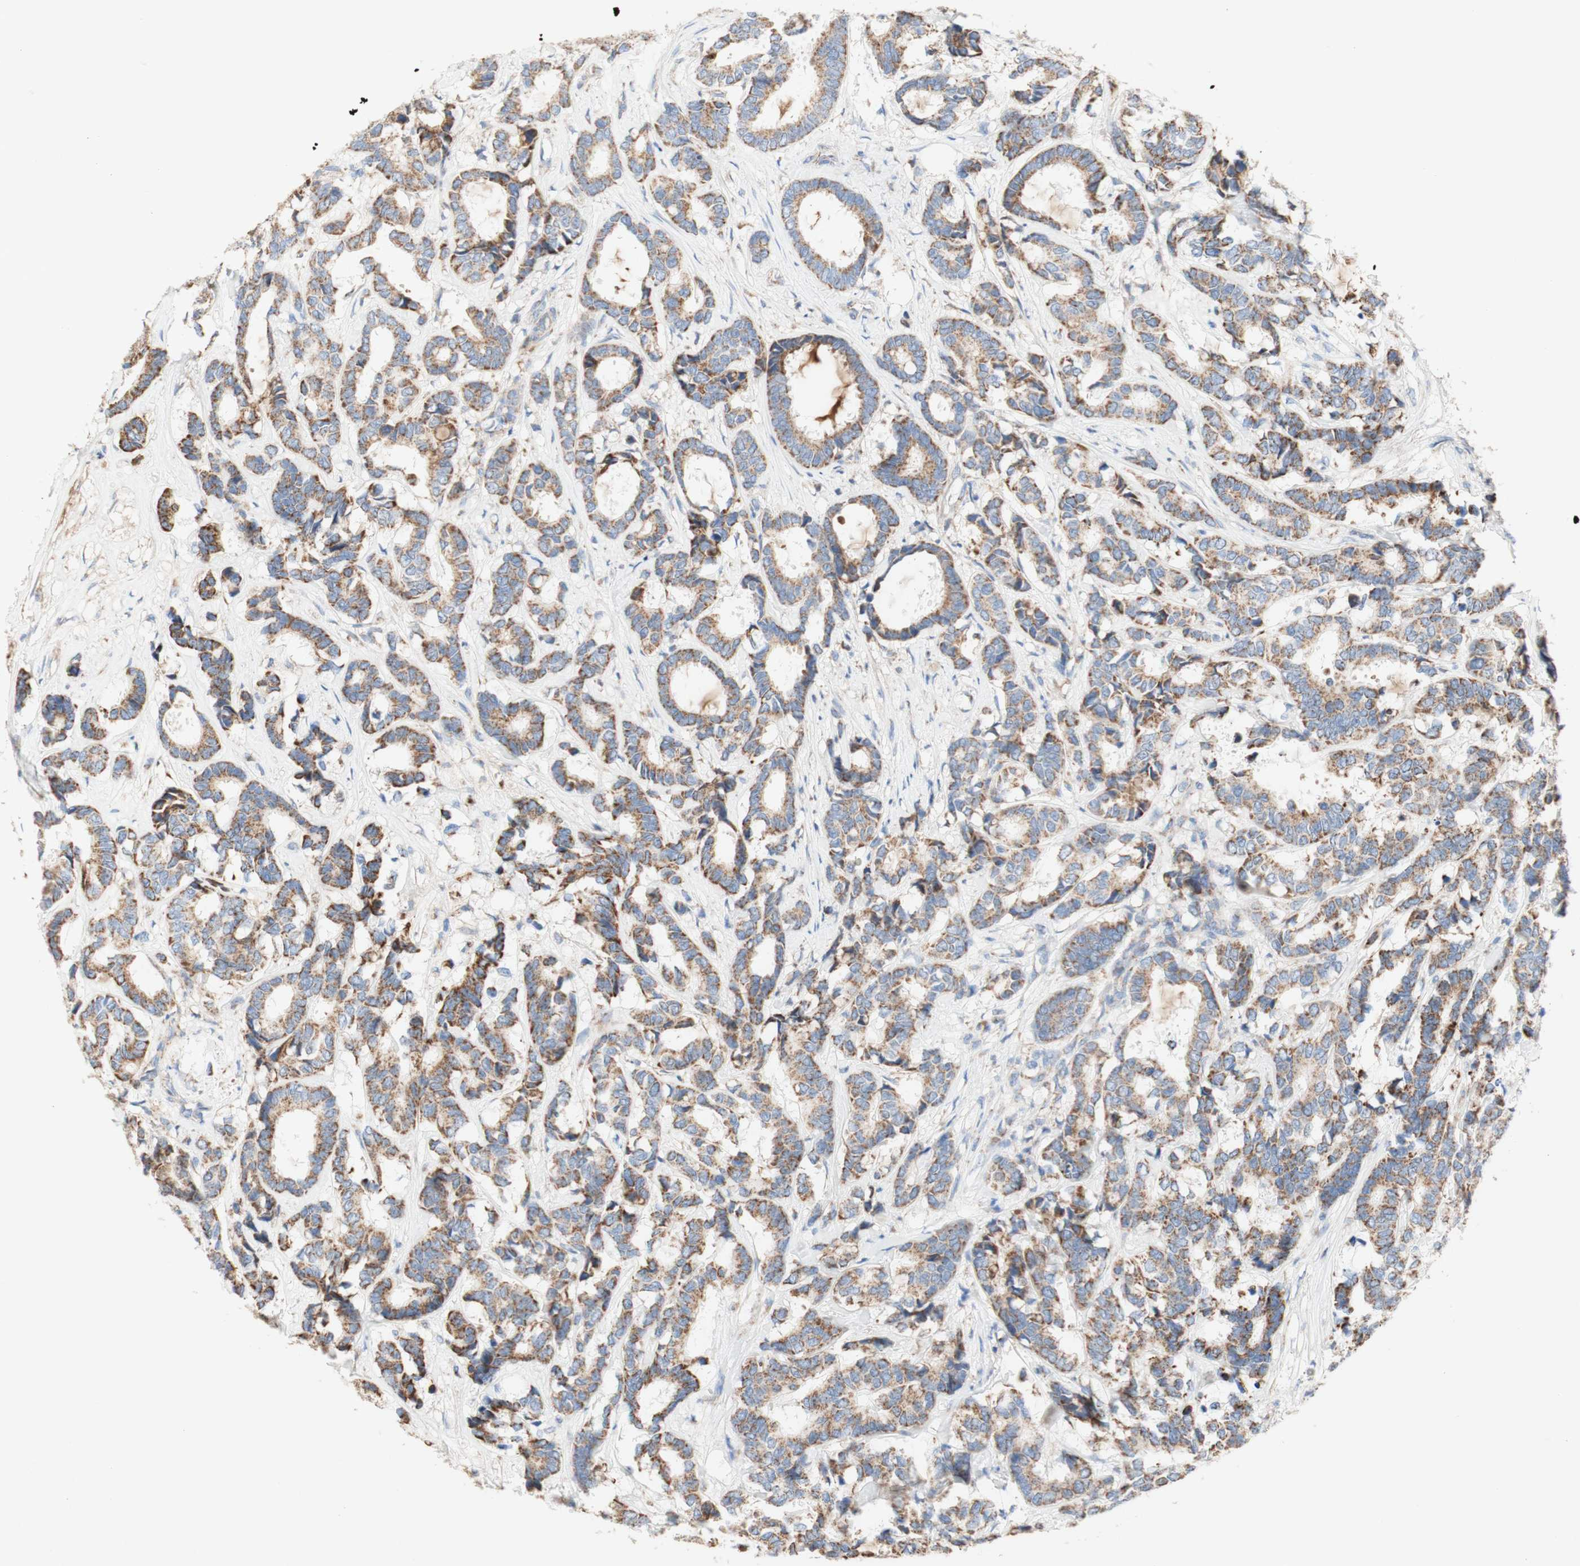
{"staining": {"intensity": "moderate", "quantity": ">75%", "location": "cytoplasmic/membranous"}, "tissue": "breast cancer", "cell_type": "Tumor cells", "image_type": "cancer", "snomed": [{"axis": "morphology", "description": "Duct carcinoma"}, {"axis": "topography", "description": "Breast"}], "caption": "Protein expression by immunohistochemistry shows moderate cytoplasmic/membranous positivity in about >75% of tumor cells in breast cancer (intraductal carcinoma).", "gene": "SDHB", "patient": {"sex": "female", "age": 87}}